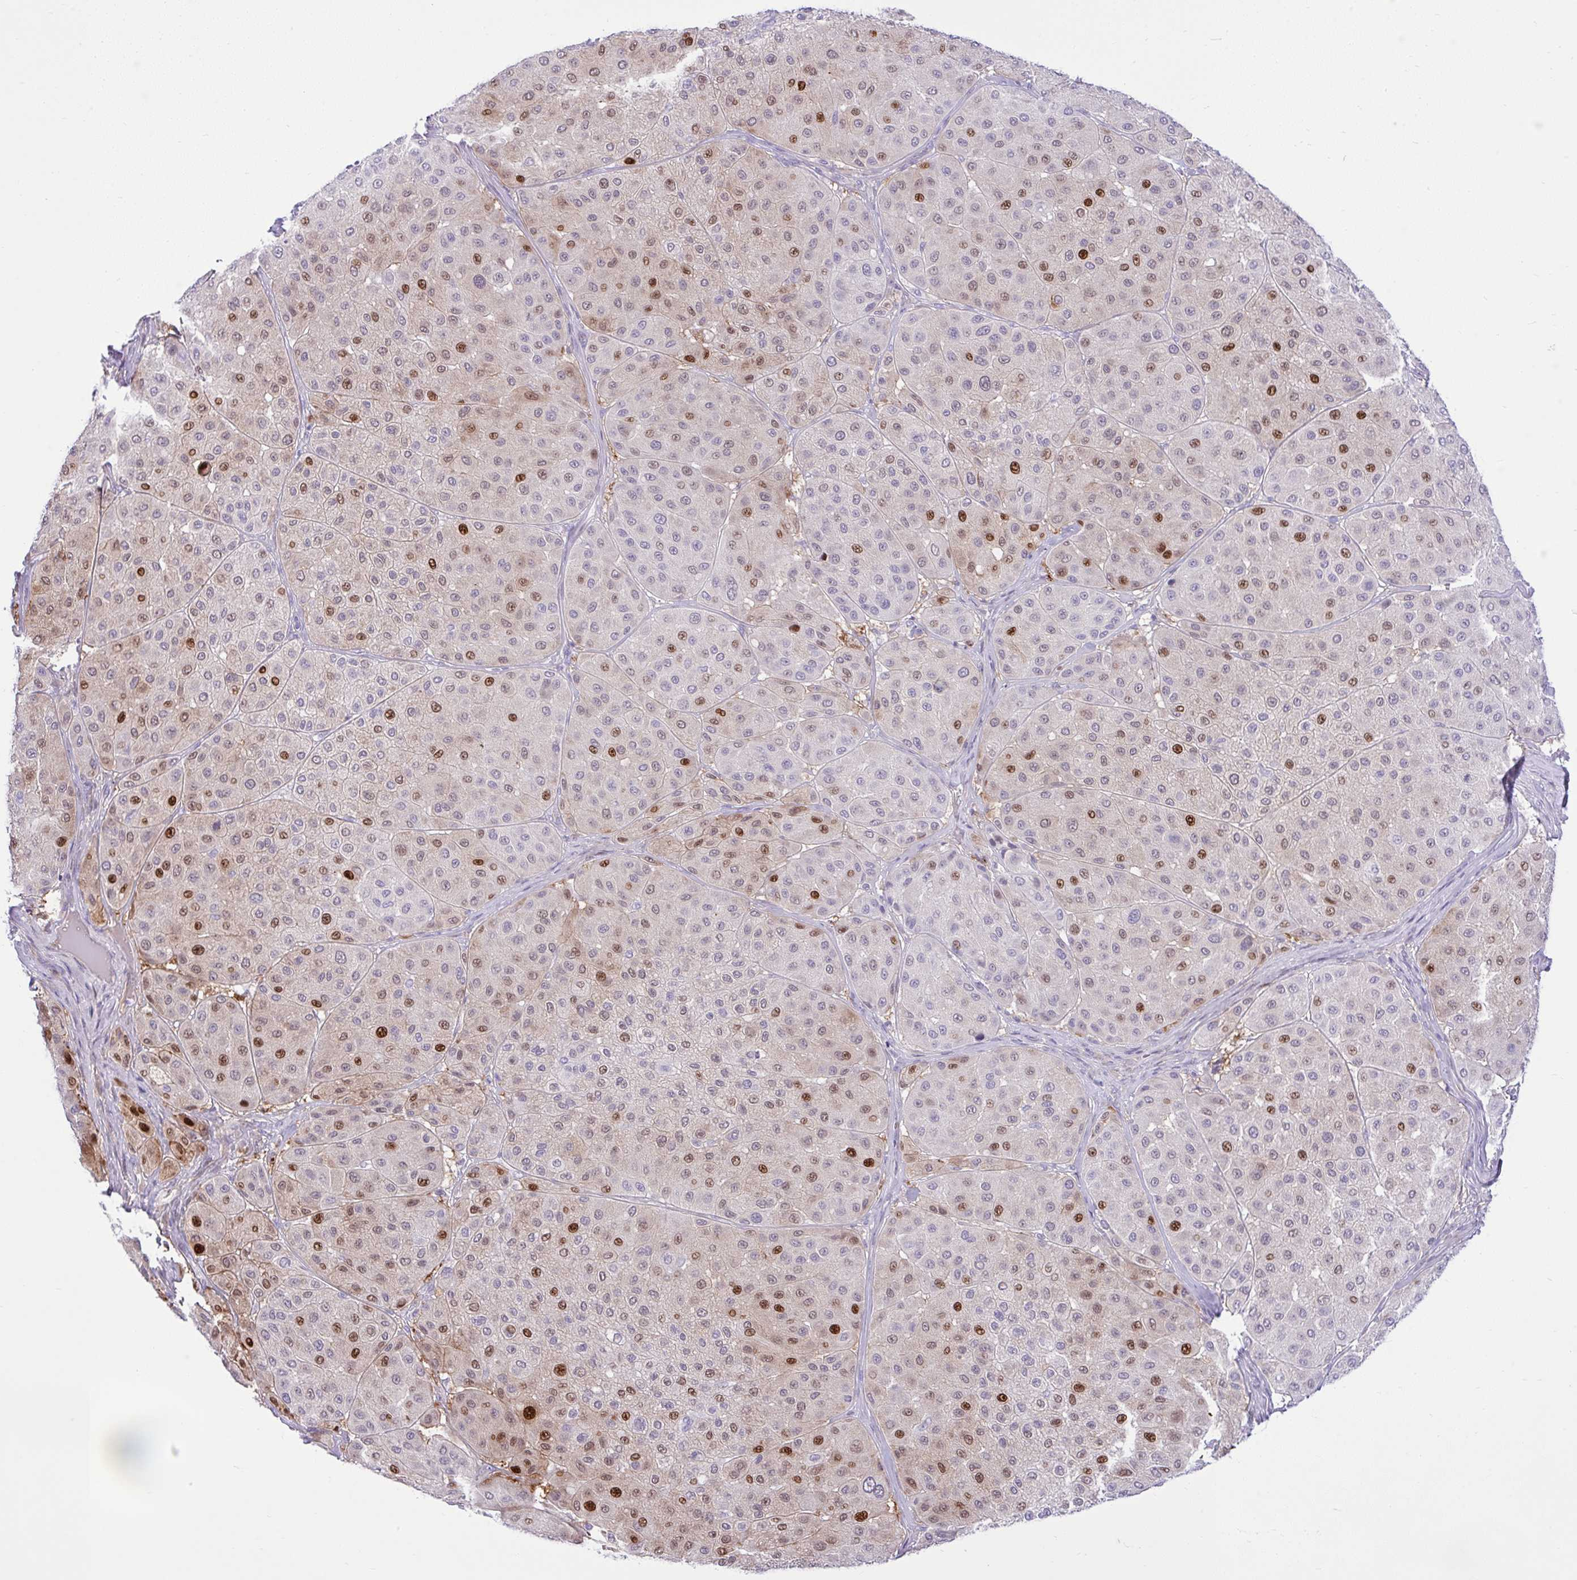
{"staining": {"intensity": "moderate", "quantity": "25%-75%", "location": "nuclear"}, "tissue": "melanoma", "cell_type": "Tumor cells", "image_type": "cancer", "snomed": [{"axis": "morphology", "description": "Malignant melanoma, Metastatic site"}, {"axis": "topography", "description": "Smooth muscle"}], "caption": "Approximately 25%-75% of tumor cells in melanoma reveal moderate nuclear protein staining as visualized by brown immunohistochemical staining.", "gene": "ZNF101", "patient": {"sex": "male", "age": 41}}